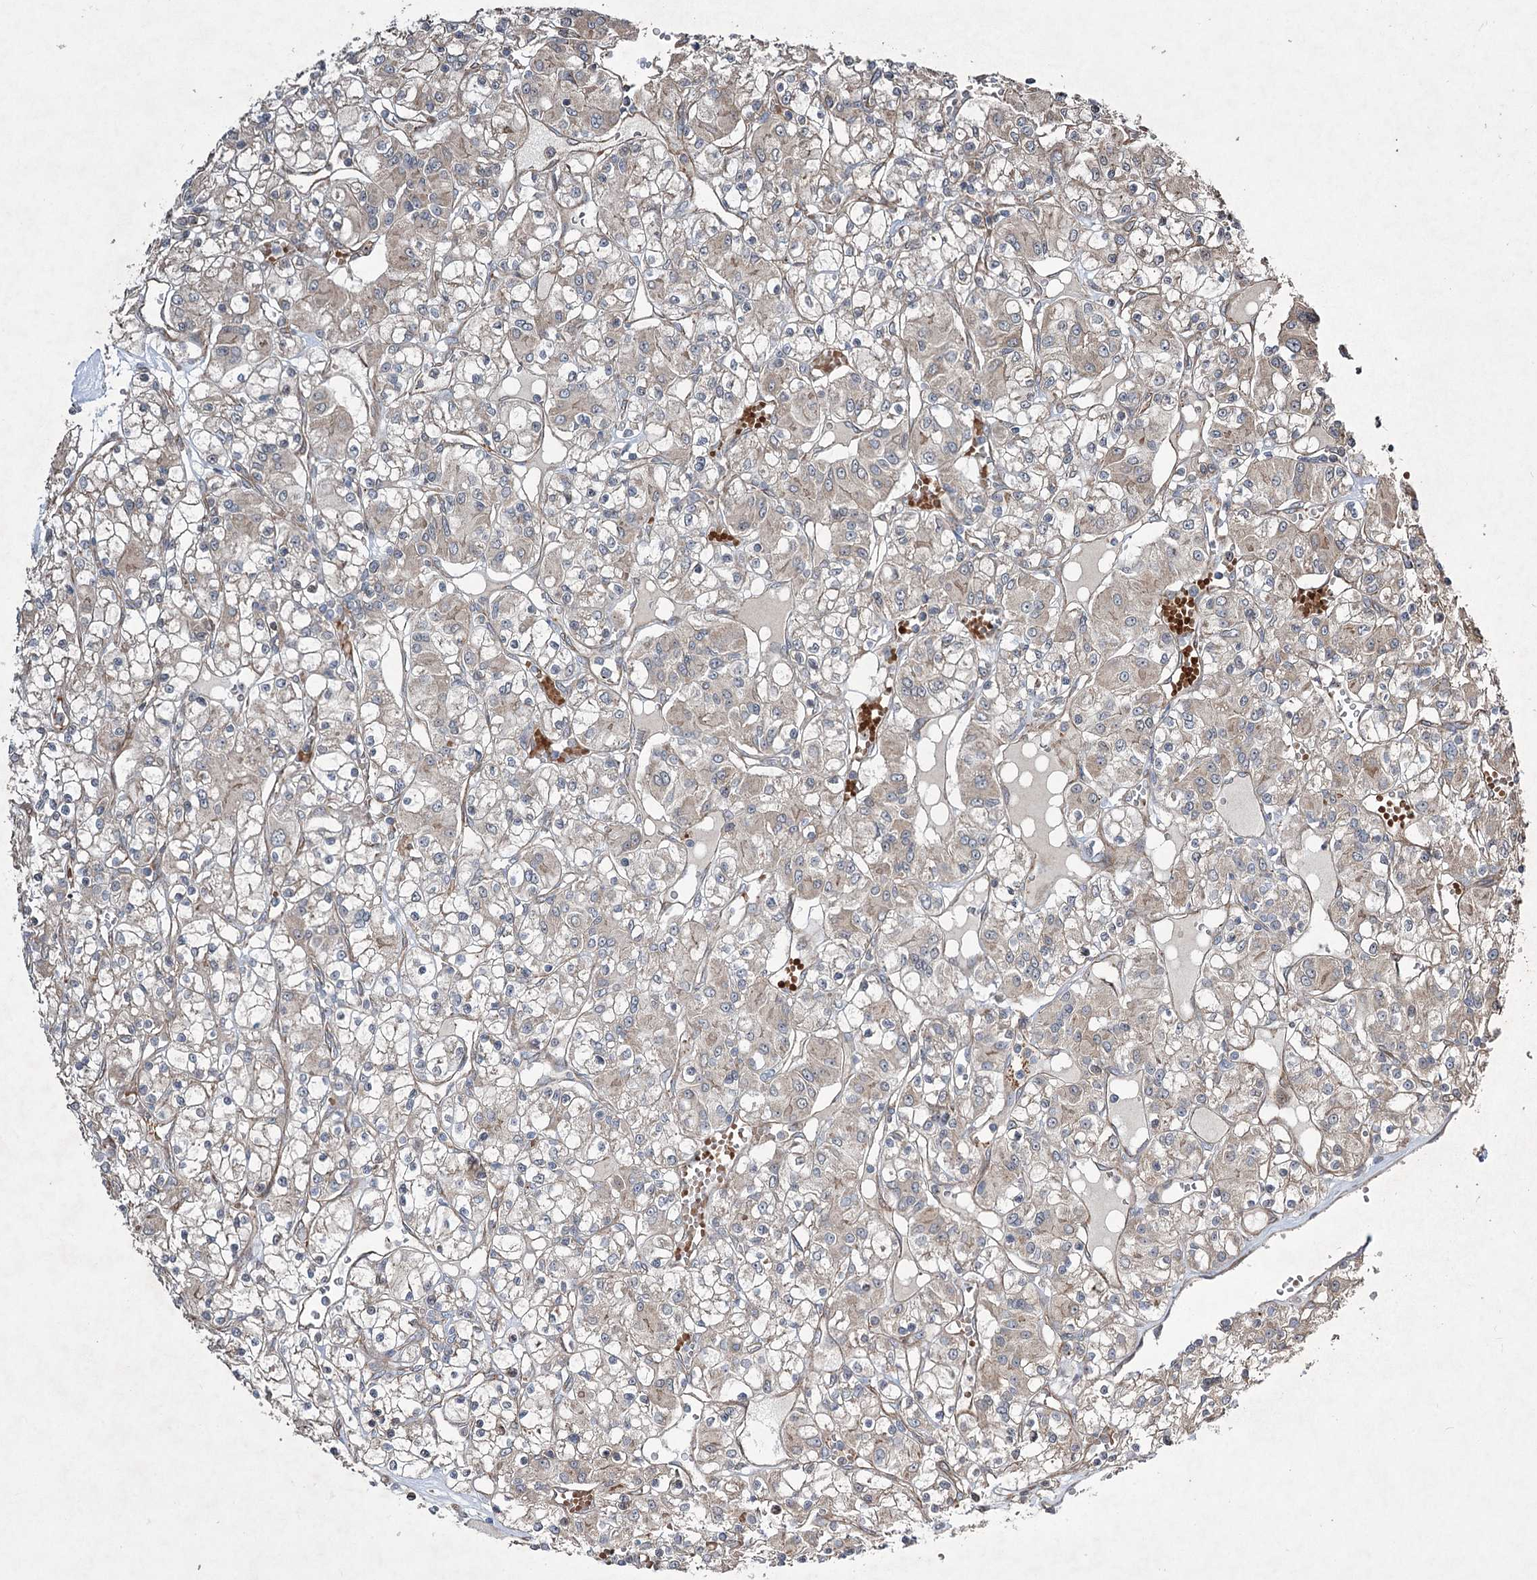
{"staining": {"intensity": "weak", "quantity": ">75%", "location": "cytoplasmic/membranous"}, "tissue": "renal cancer", "cell_type": "Tumor cells", "image_type": "cancer", "snomed": [{"axis": "morphology", "description": "Adenocarcinoma, NOS"}, {"axis": "topography", "description": "Kidney"}], "caption": "A low amount of weak cytoplasmic/membranous staining is seen in about >75% of tumor cells in renal cancer tissue.", "gene": "SERINC5", "patient": {"sex": "female", "age": 59}}